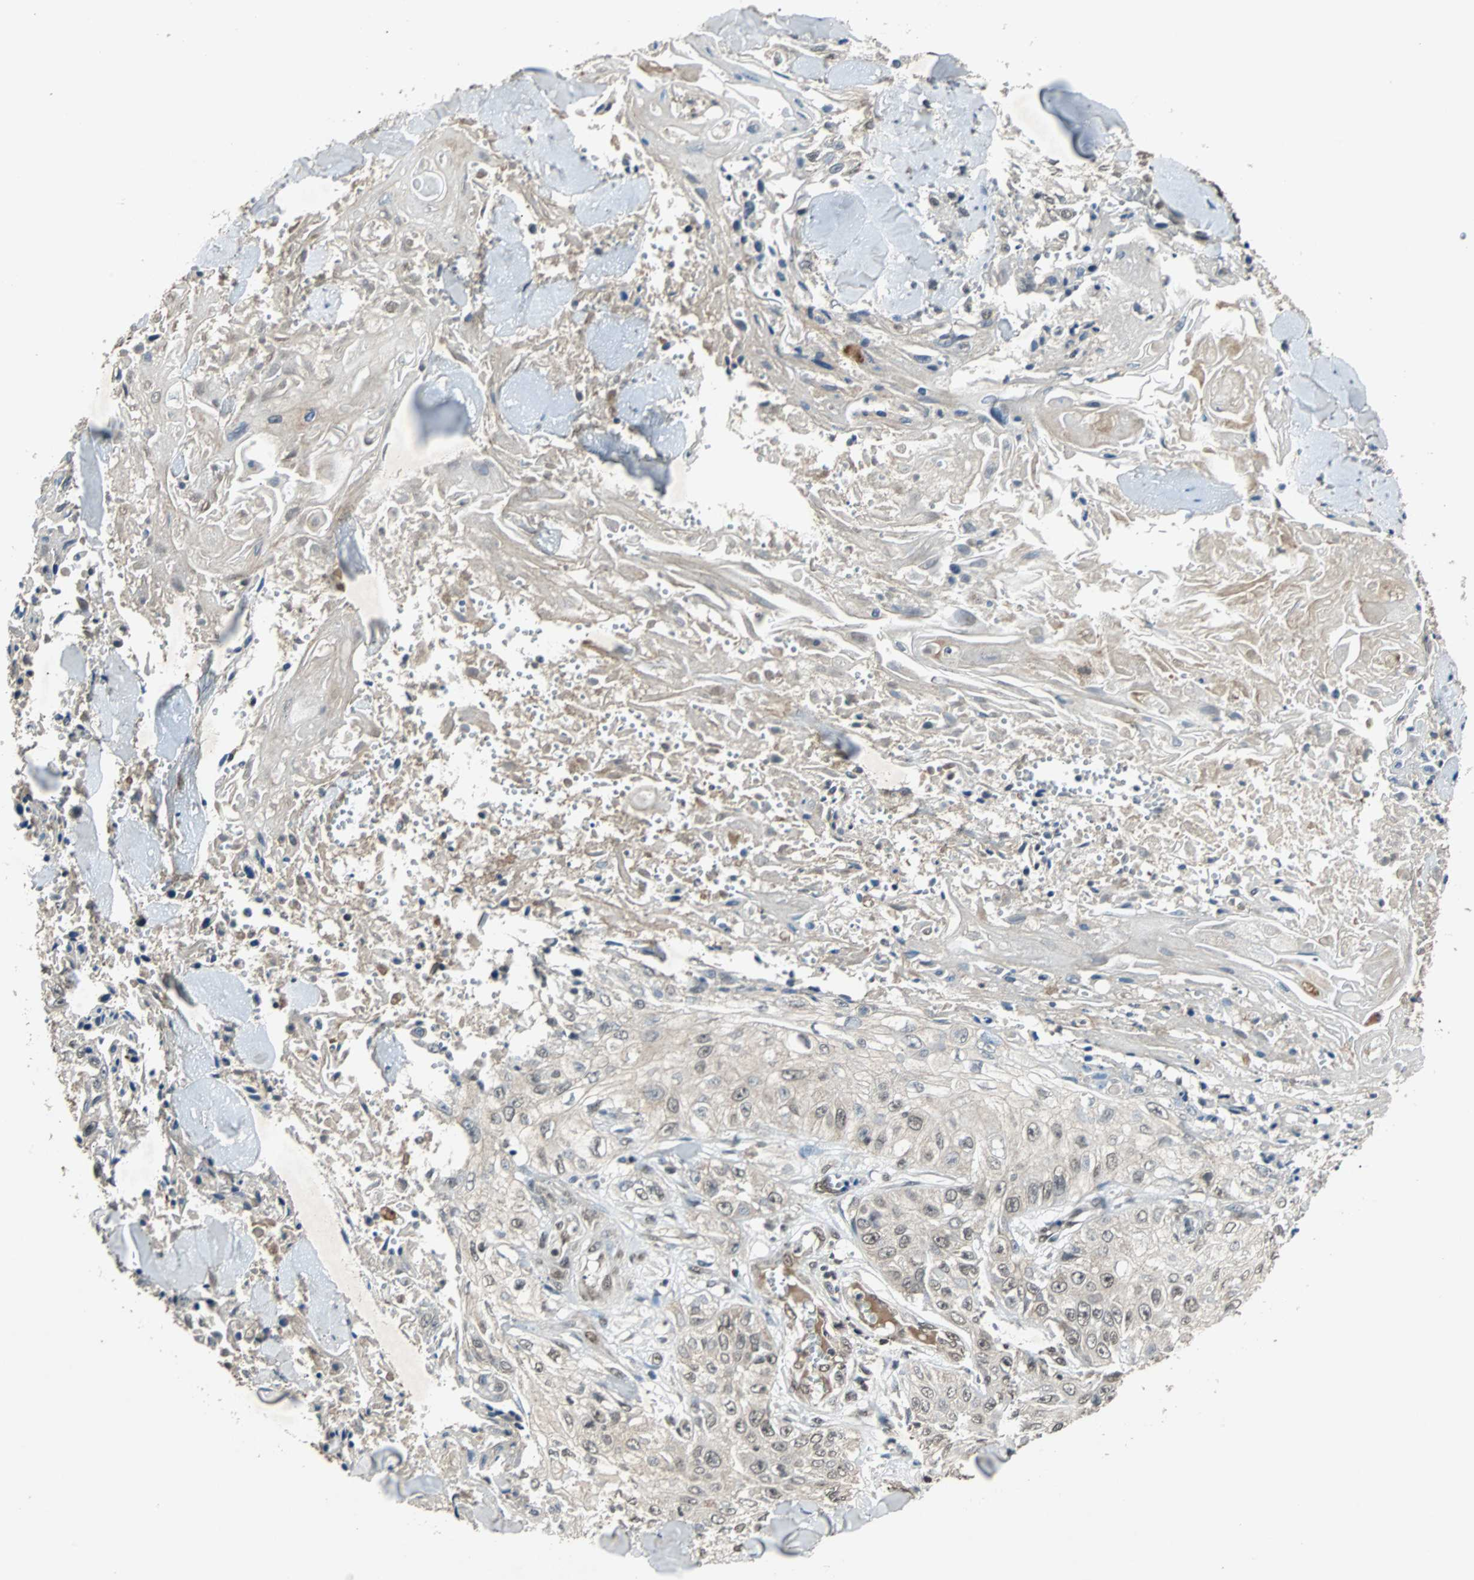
{"staining": {"intensity": "weak", "quantity": "<25%", "location": "cytoplasmic/membranous,nuclear"}, "tissue": "skin cancer", "cell_type": "Tumor cells", "image_type": "cancer", "snomed": [{"axis": "morphology", "description": "Squamous cell carcinoma, NOS"}, {"axis": "topography", "description": "Skin"}], "caption": "A photomicrograph of squamous cell carcinoma (skin) stained for a protein shows no brown staining in tumor cells.", "gene": "PHC1", "patient": {"sex": "male", "age": 86}}